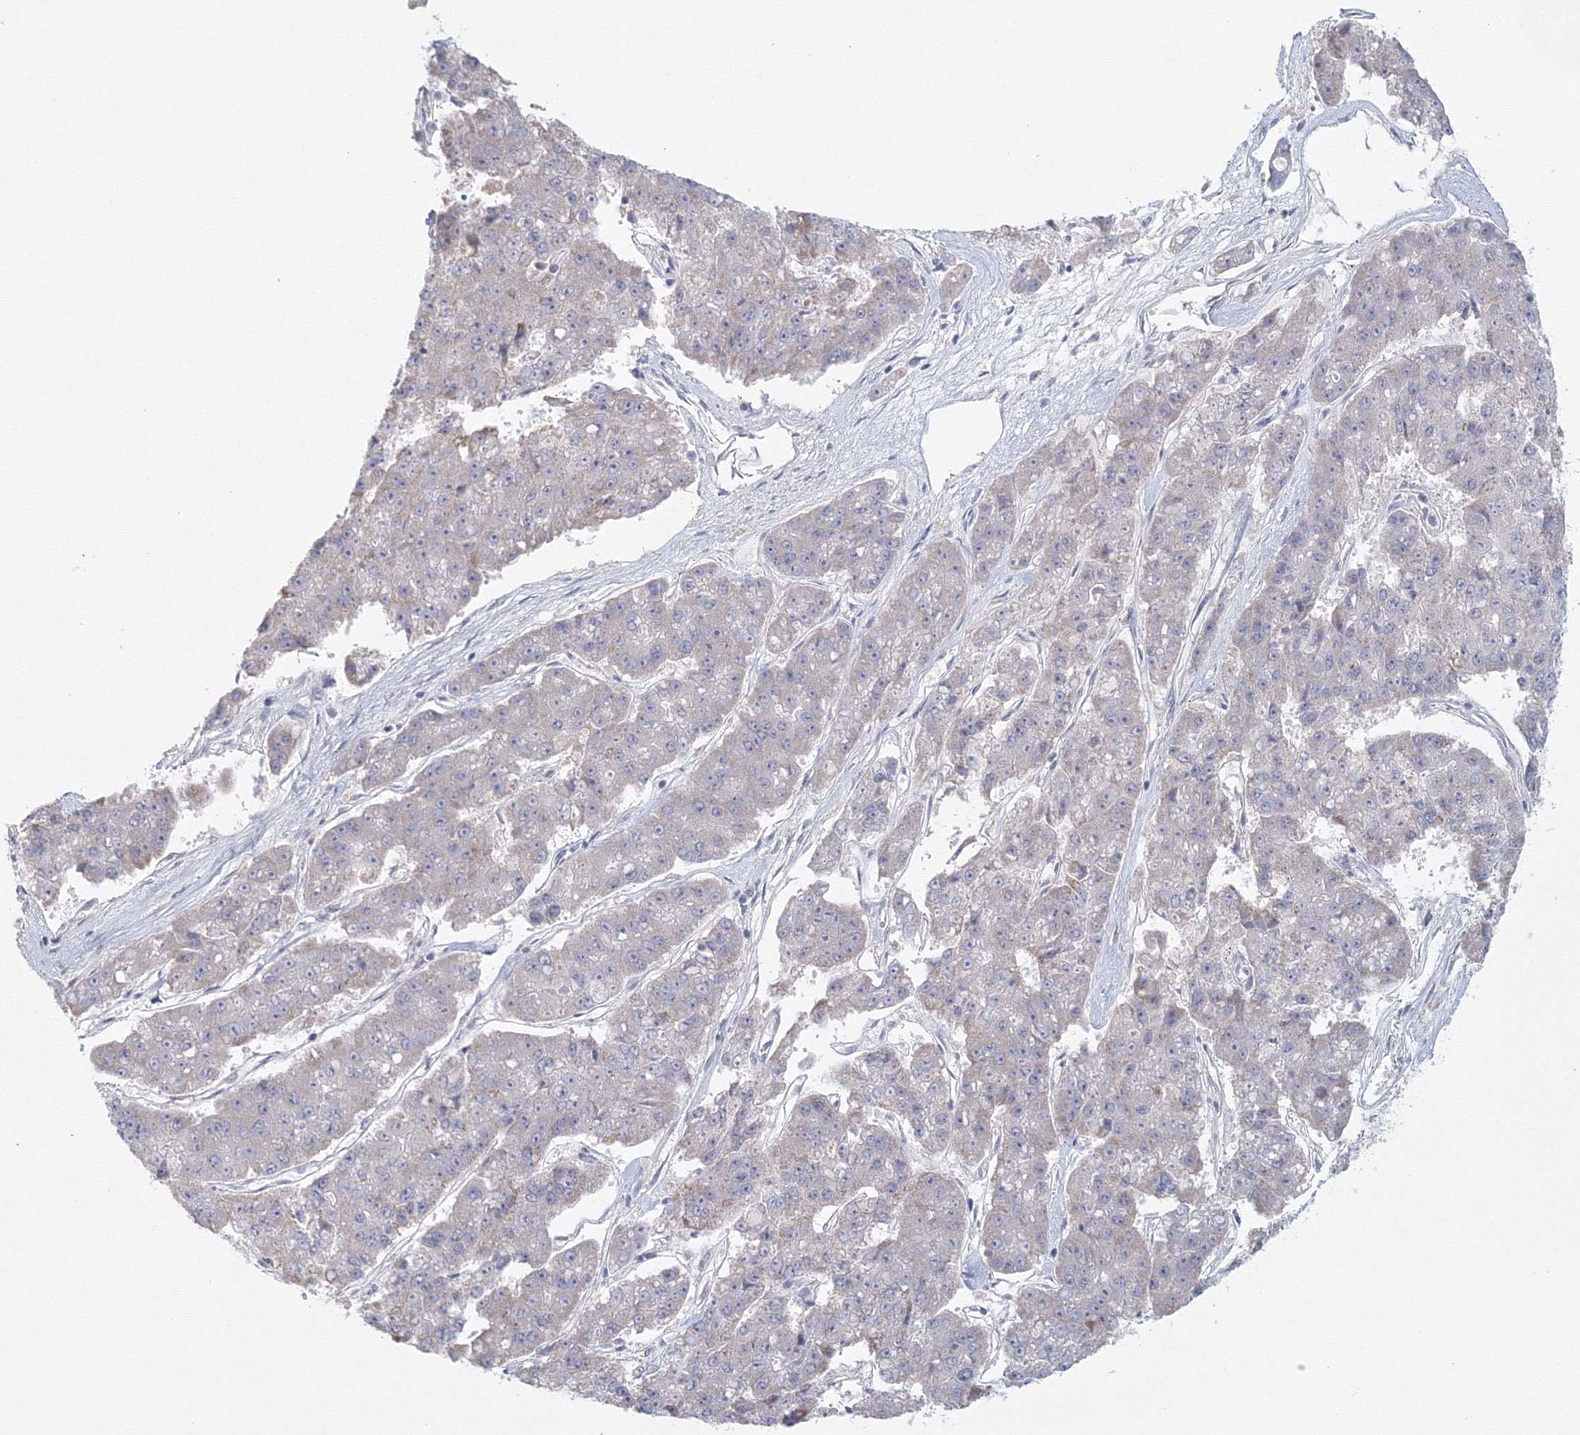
{"staining": {"intensity": "negative", "quantity": "none", "location": "none"}, "tissue": "pancreatic cancer", "cell_type": "Tumor cells", "image_type": "cancer", "snomed": [{"axis": "morphology", "description": "Adenocarcinoma, NOS"}, {"axis": "topography", "description": "Pancreas"}], "caption": "This micrograph is of pancreatic cancer stained with immunohistochemistry (IHC) to label a protein in brown with the nuclei are counter-stained blue. There is no staining in tumor cells.", "gene": "TACC2", "patient": {"sex": "male", "age": 50}}